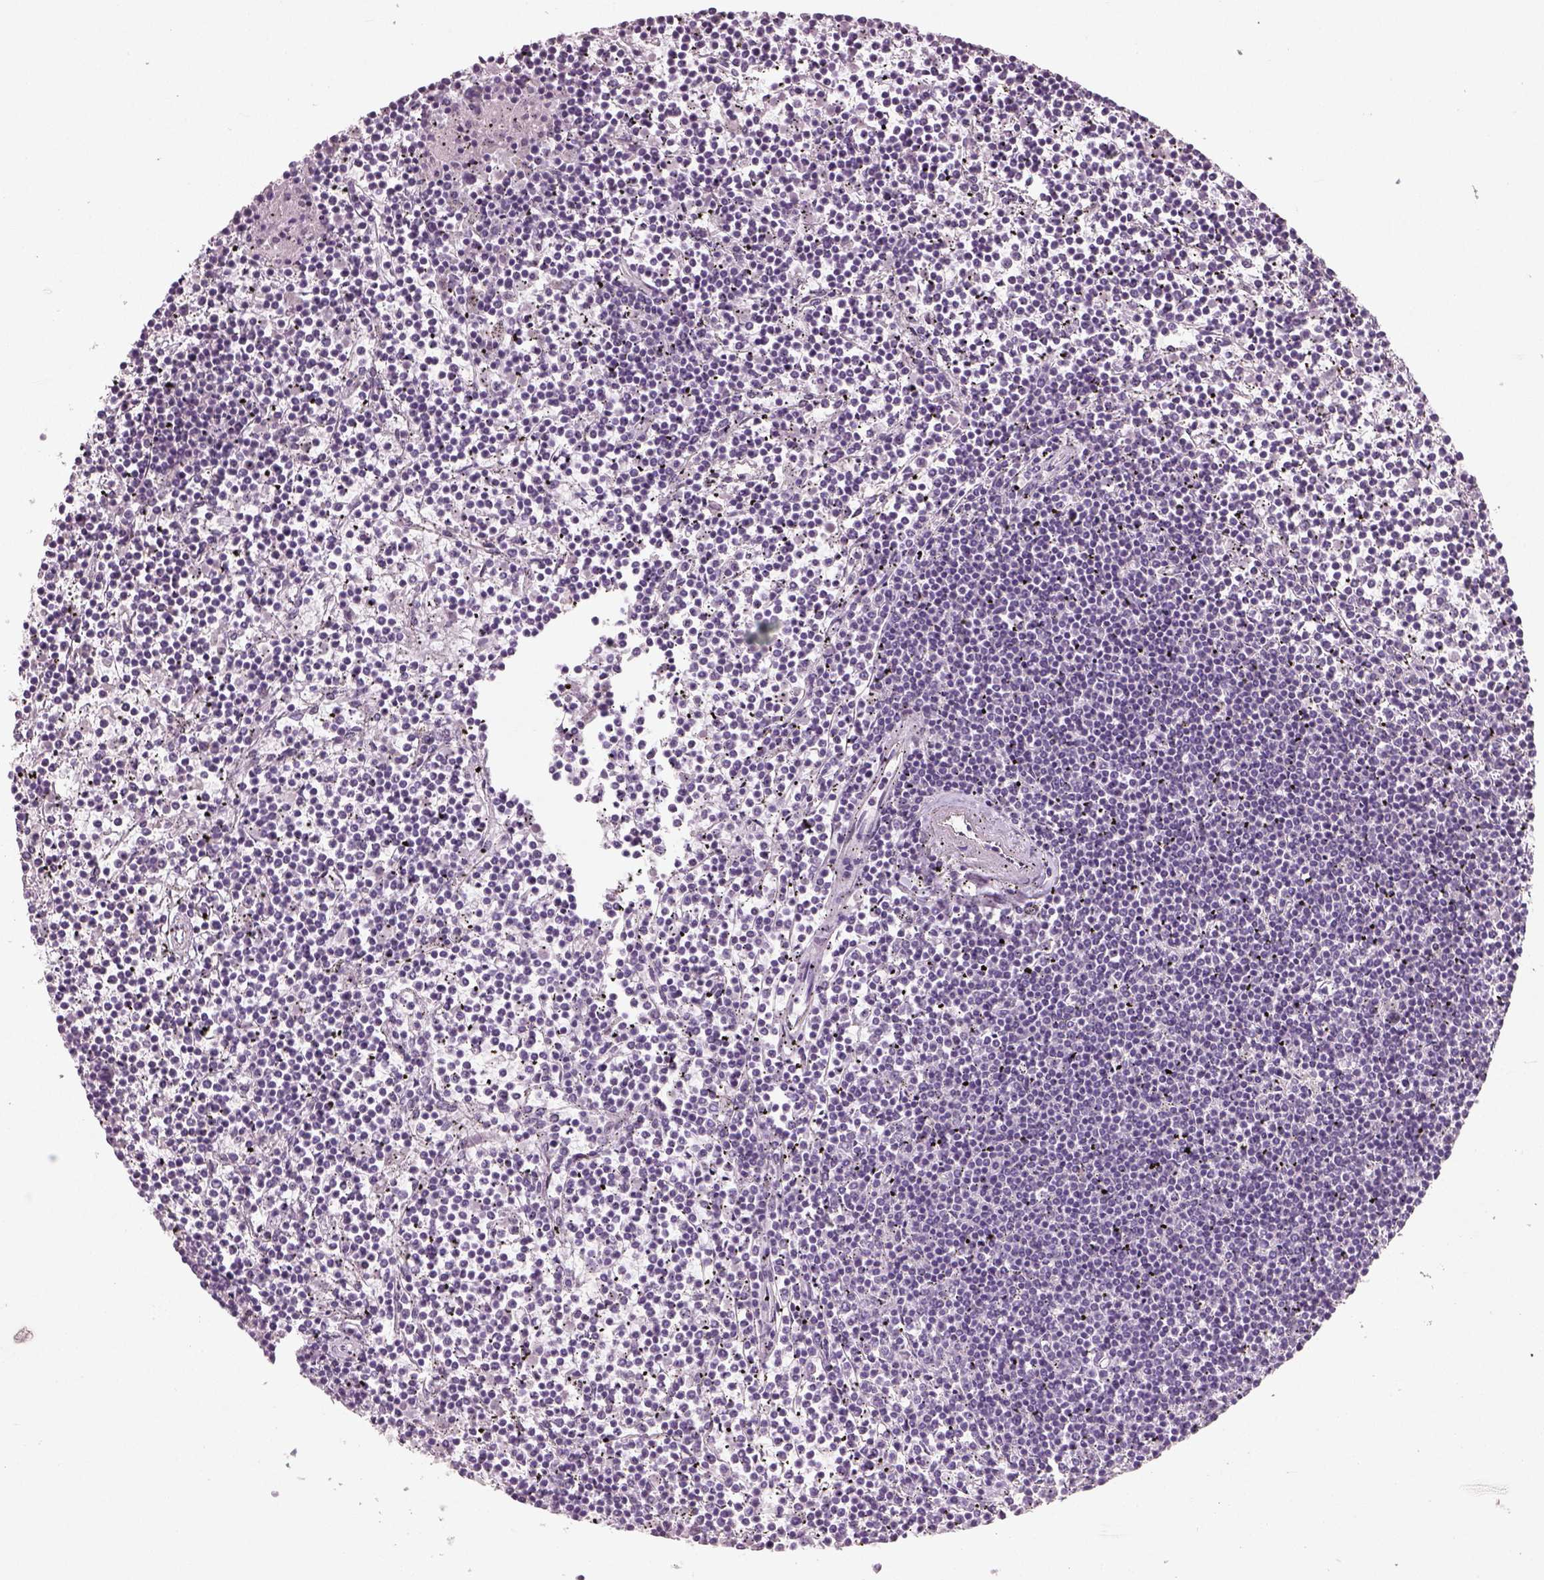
{"staining": {"intensity": "negative", "quantity": "none", "location": "none"}, "tissue": "lymphoma", "cell_type": "Tumor cells", "image_type": "cancer", "snomed": [{"axis": "morphology", "description": "Malignant lymphoma, non-Hodgkin's type, Low grade"}, {"axis": "topography", "description": "Spleen"}], "caption": "This is an immunohistochemistry (IHC) image of human malignant lymphoma, non-Hodgkin's type (low-grade). There is no staining in tumor cells.", "gene": "SLC6A2", "patient": {"sex": "female", "age": 19}}